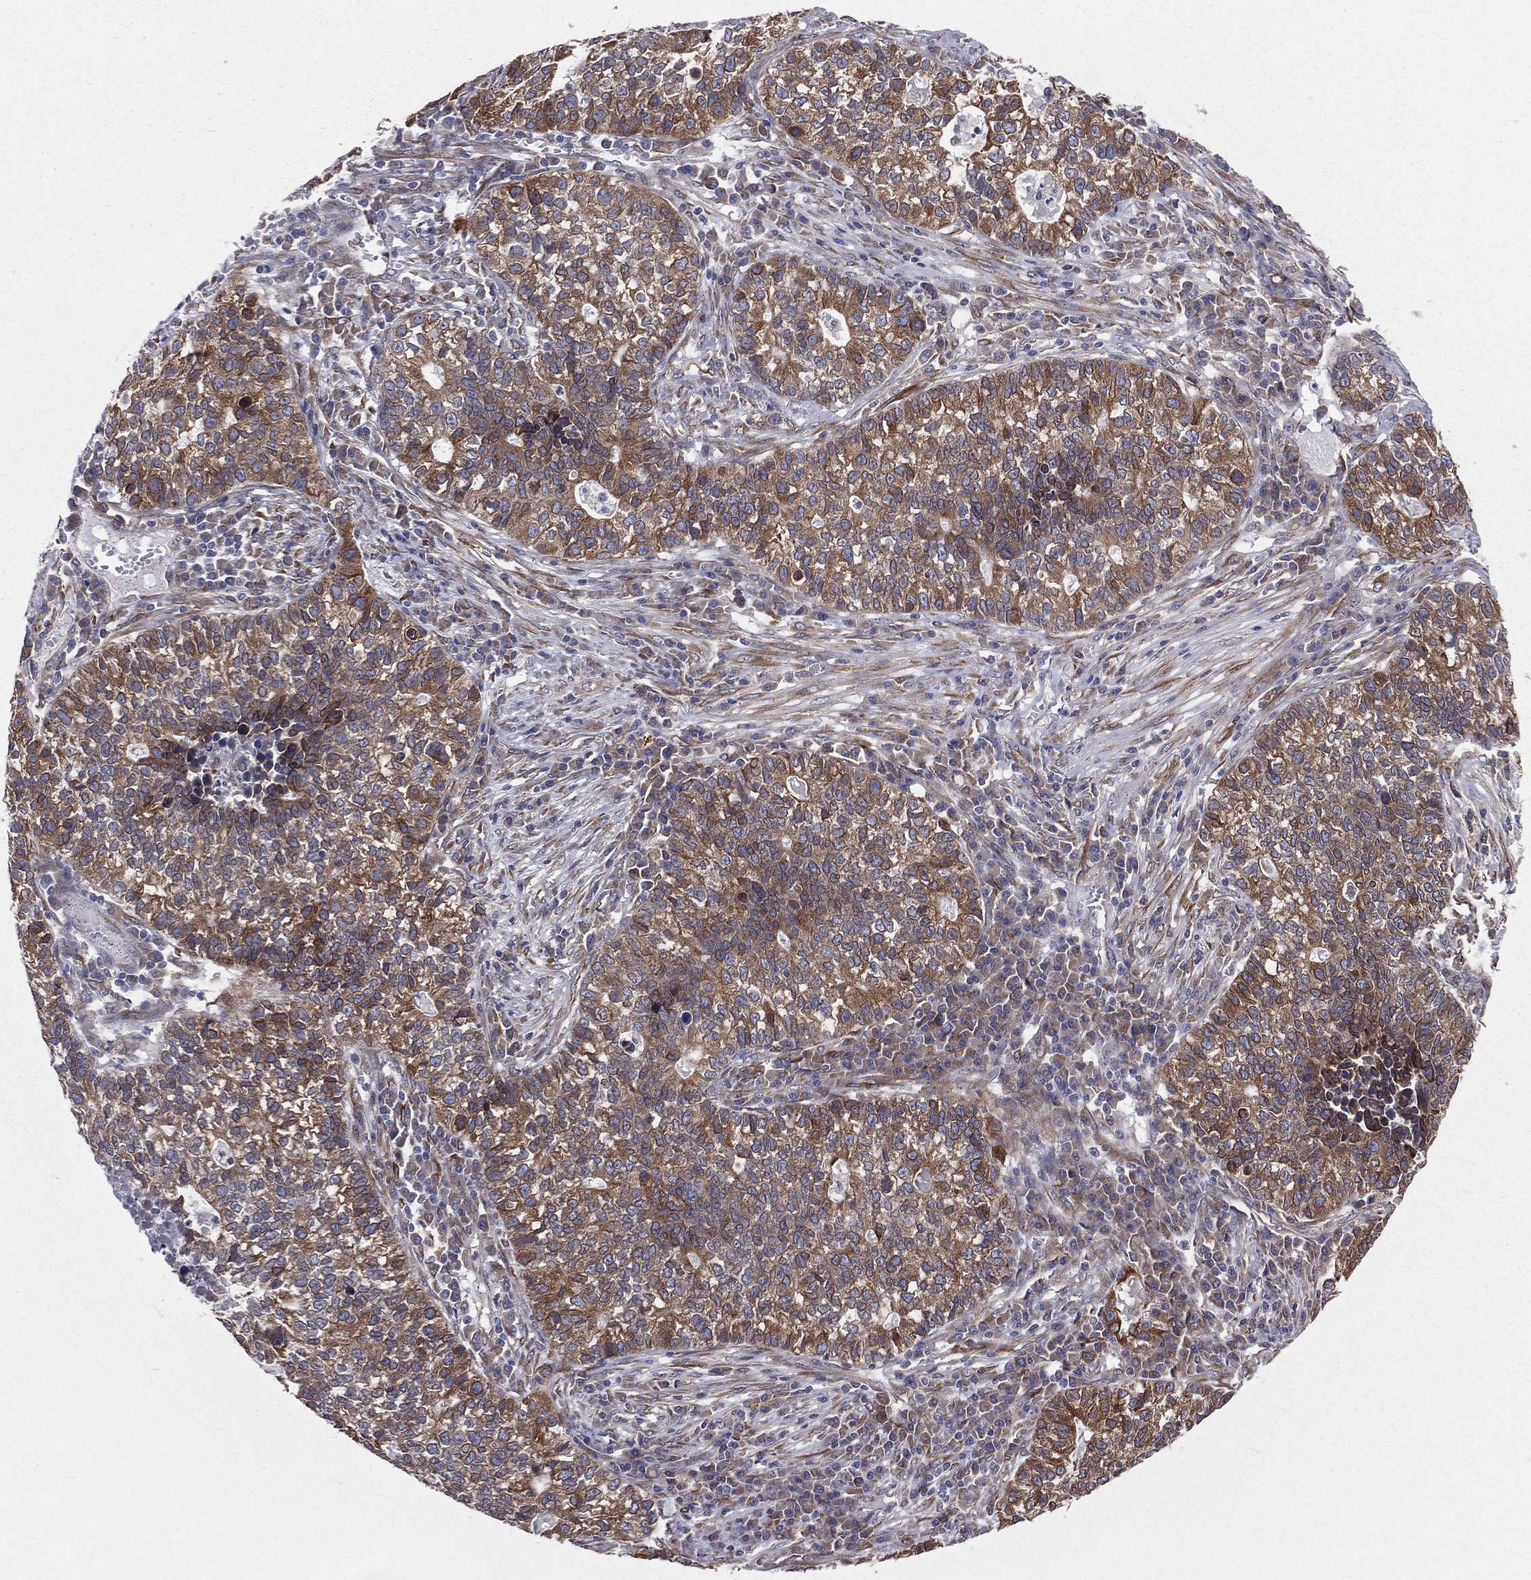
{"staining": {"intensity": "strong", "quantity": "<25%", "location": "cytoplasmic/membranous"}, "tissue": "lung cancer", "cell_type": "Tumor cells", "image_type": "cancer", "snomed": [{"axis": "morphology", "description": "Adenocarcinoma, NOS"}, {"axis": "topography", "description": "Lung"}], "caption": "This is an image of immunohistochemistry staining of lung adenocarcinoma, which shows strong positivity in the cytoplasmic/membranous of tumor cells.", "gene": "PGRMC1", "patient": {"sex": "male", "age": 57}}